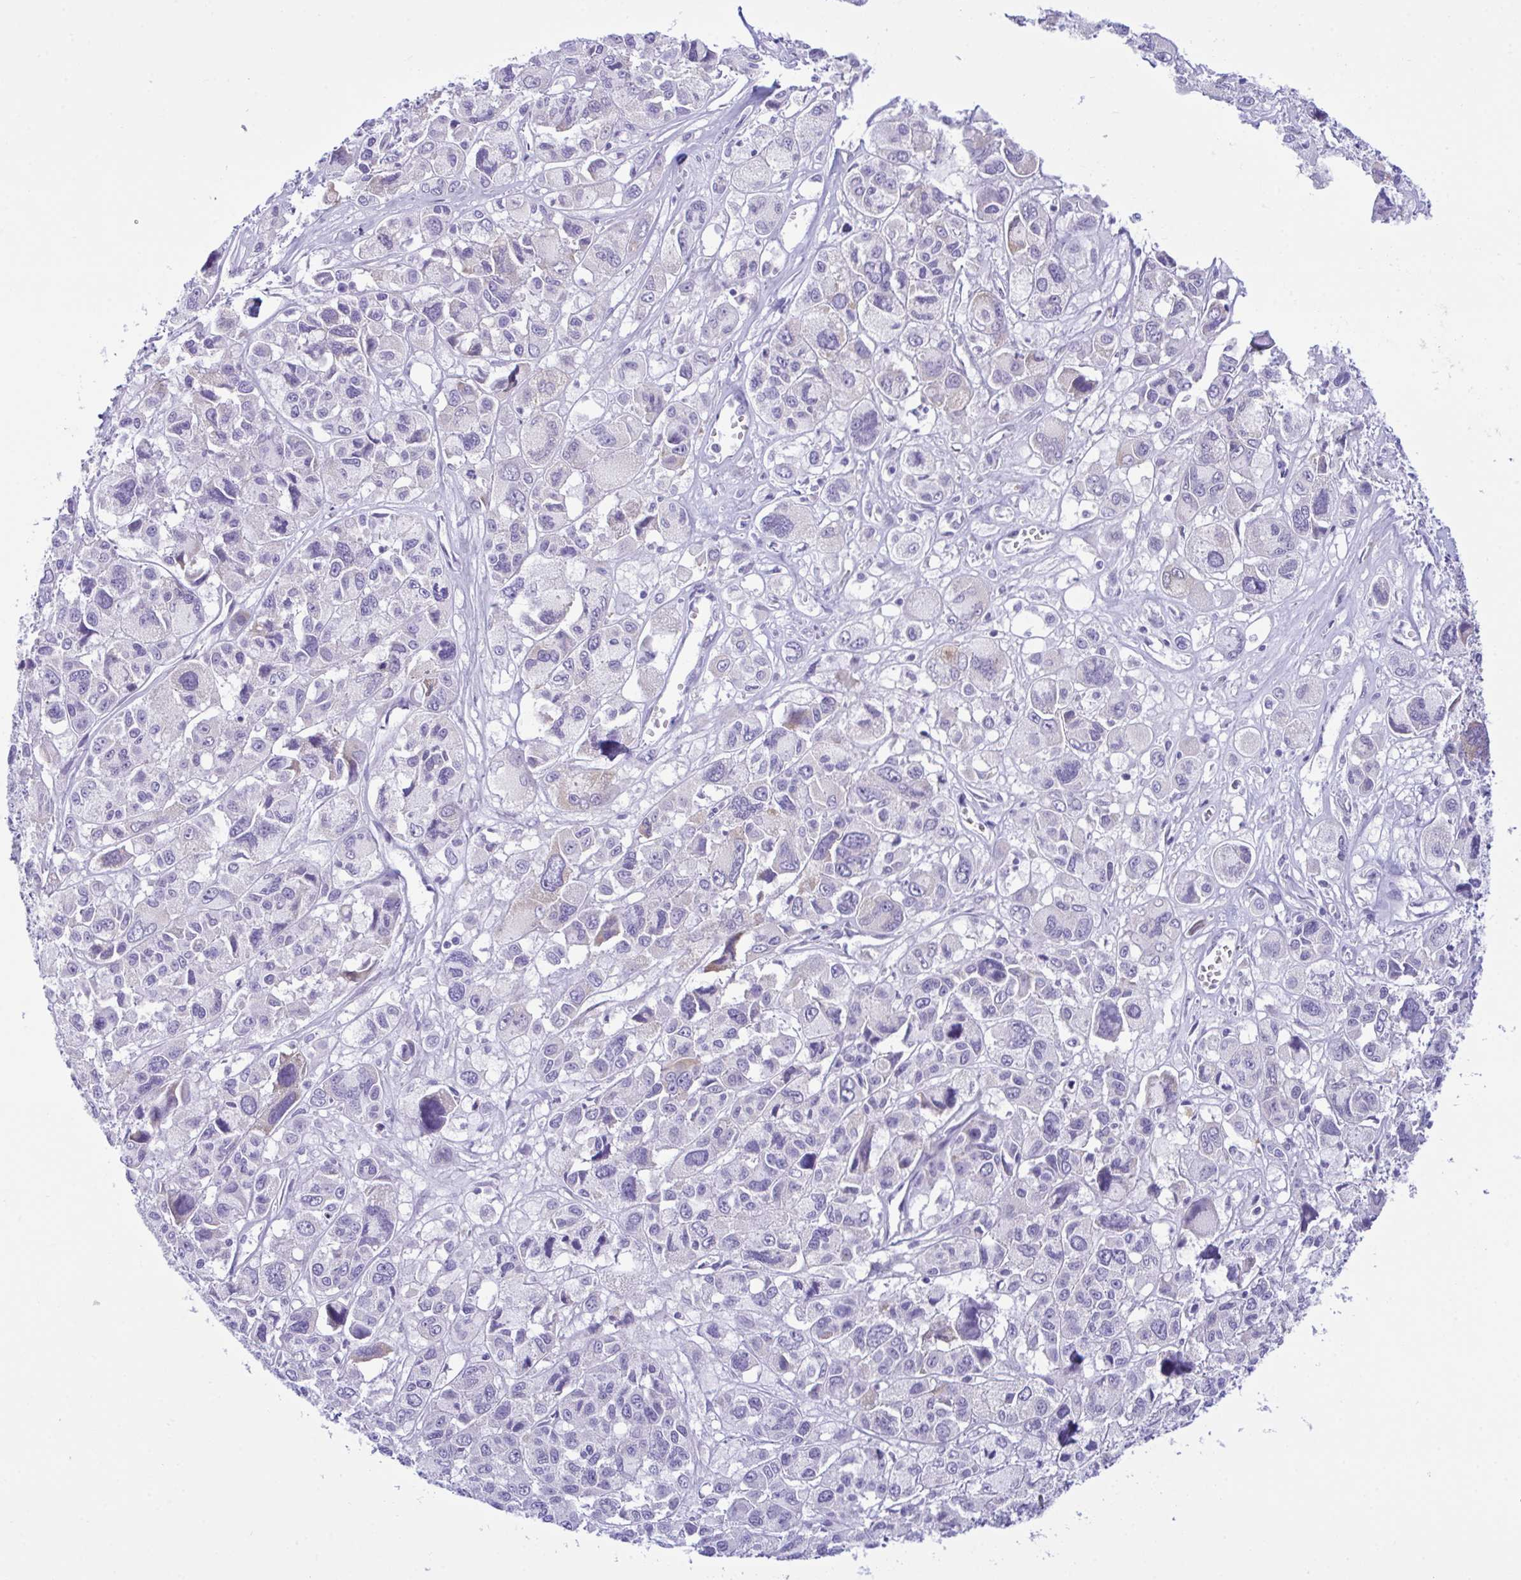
{"staining": {"intensity": "negative", "quantity": "none", "location": "none"}, "tissue": "melanoma", "cell_type": "Tumor cells", "image_type": "cancer", "snomed": [{"axis": "morphology", "description": "Malignant melanoma, NOS"}, {"axis": "topography", "description": "Skin"}], "caption": "Immunohistochemistry of human malignant melanoma reveals no positivity in tumor cells.", "gene": "BBS1", "patient": {"sex": "female", "age": 66}}